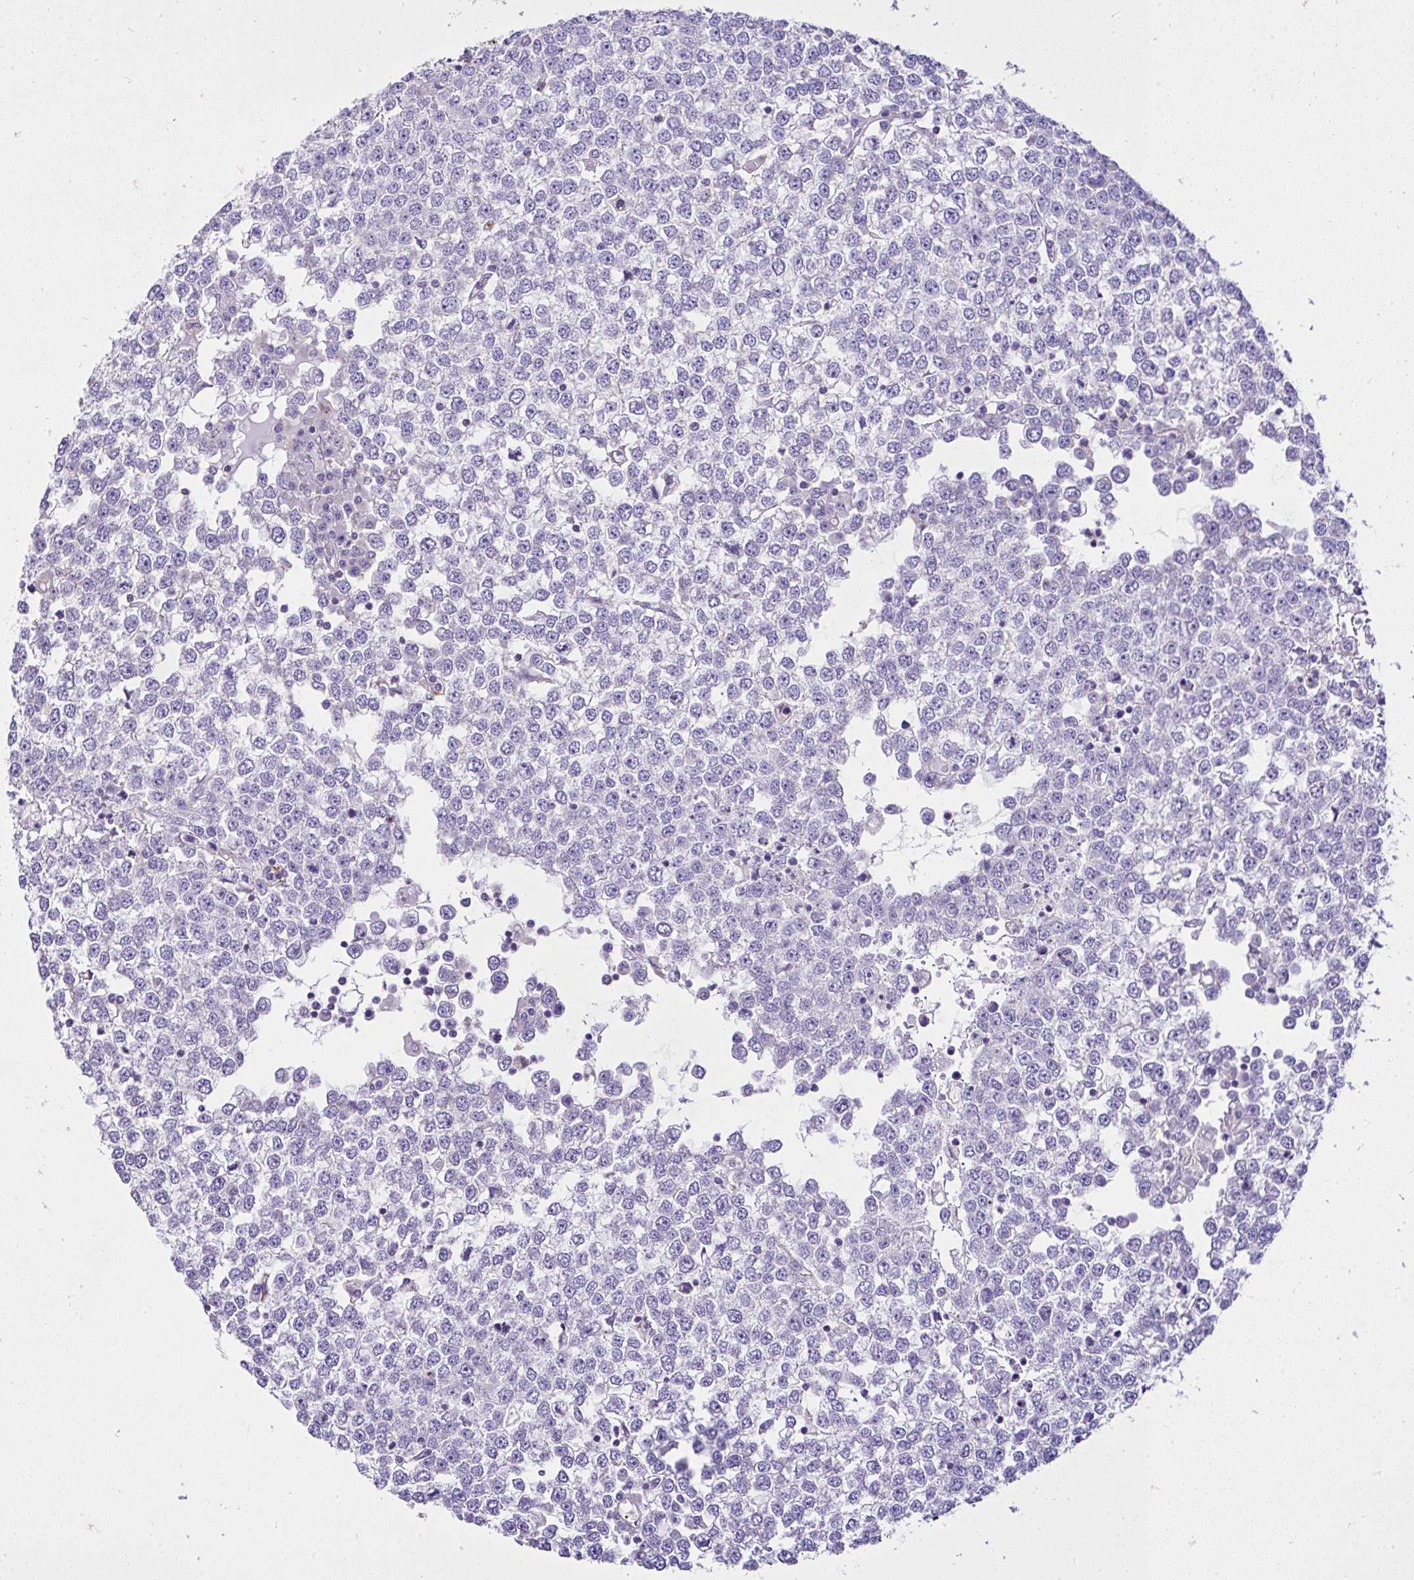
{"staining": {"intensity": "negative", "quantity": "none", "location": "none"}, "tissue": "testis cancer", "cell_type": "Tumor cells", "image_type": "cancer", "snomed": [{"axis": "morphology", "description": "Seminoma, NOS"}, {"axis": "topography", "description": "Testis"}], "caption": "Testis seminoma stained for a protein using immunohistochemistry (IHC) exhibits no expression tumor cells.", "gene": "CCDC142", "patient": {"sex": "male", "age": 65}}